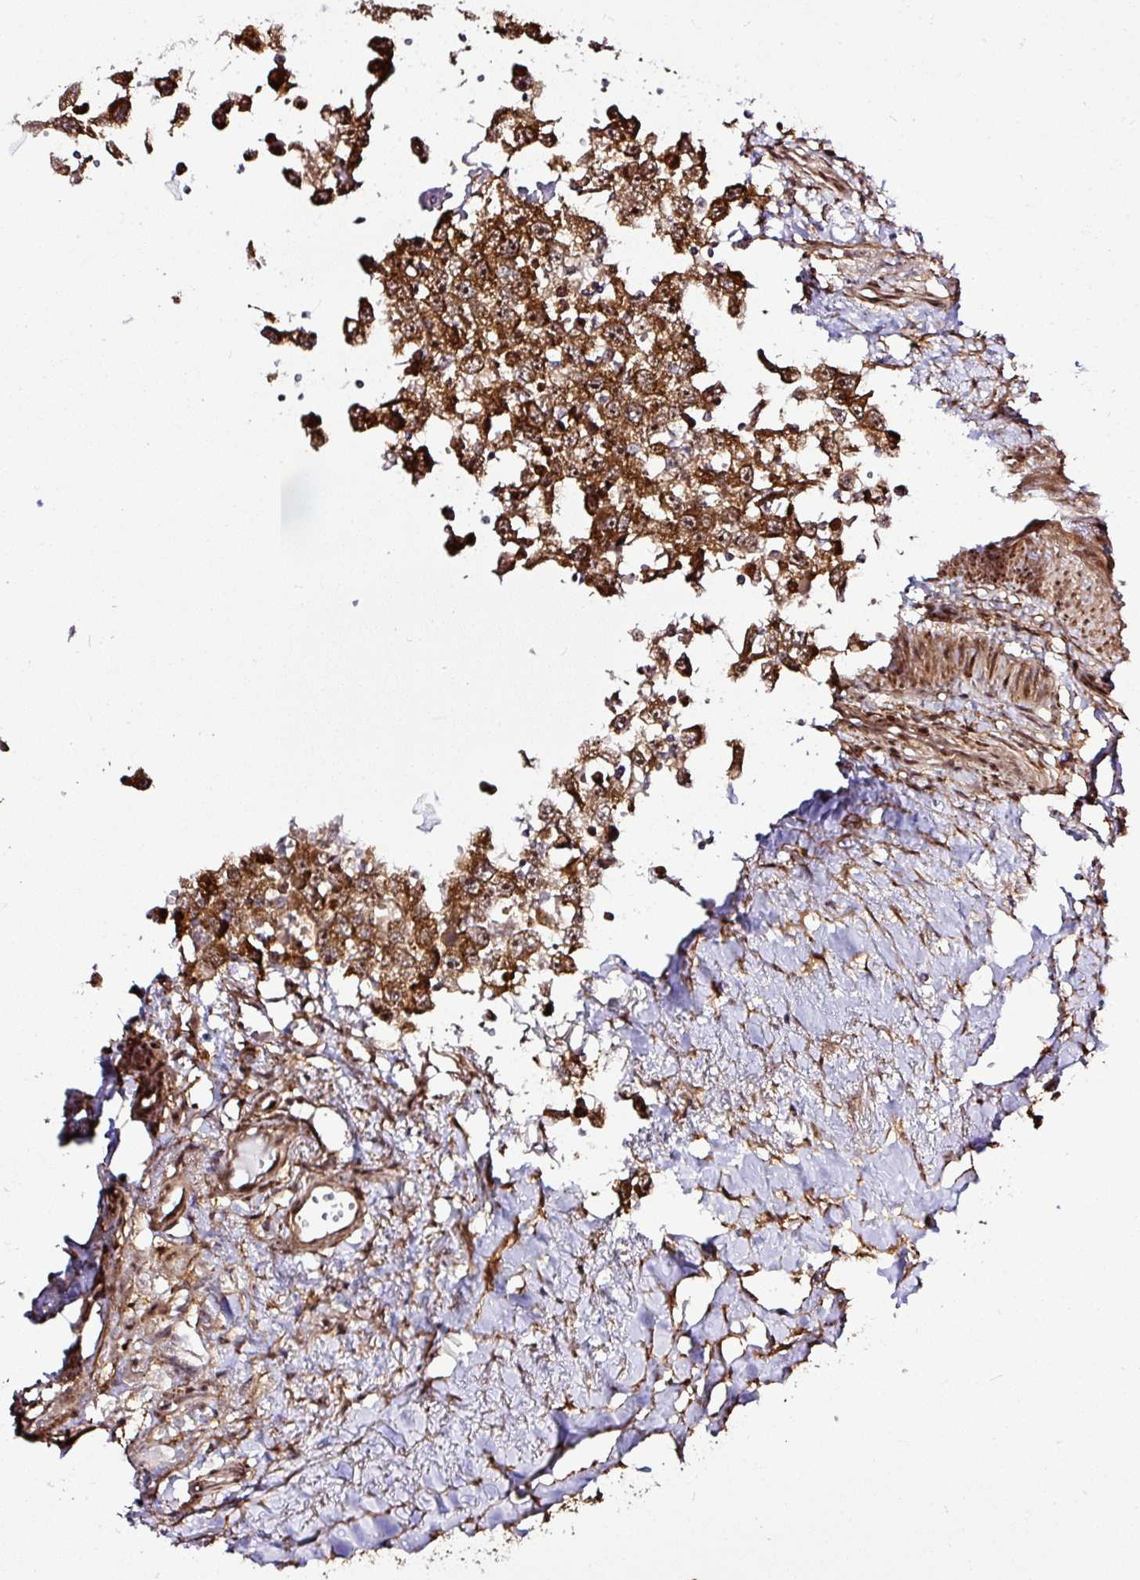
{"staining": {"intensity": "moderate", "quantity": ">75%", "location": "cytoplasmic/membranous,nuclear"}, "tissue": "testis cancer", "cell_type": "Tumor cells", "image_type": "cancer", "snomed": [{"axis": "morphology", "description": "Carcinoma, Embryonal, NOS"}, {"axis": "topography", "description": "Testis"}], "caption": "IHC of human testis embryonal carcinoma demonstrates medium levels of moderate cytoplasmic/membranous and nuclear staining in approximately >75% of tumor cells.", "gene": "FAM153A", "patient": {"sex": "male", "age": 83}}